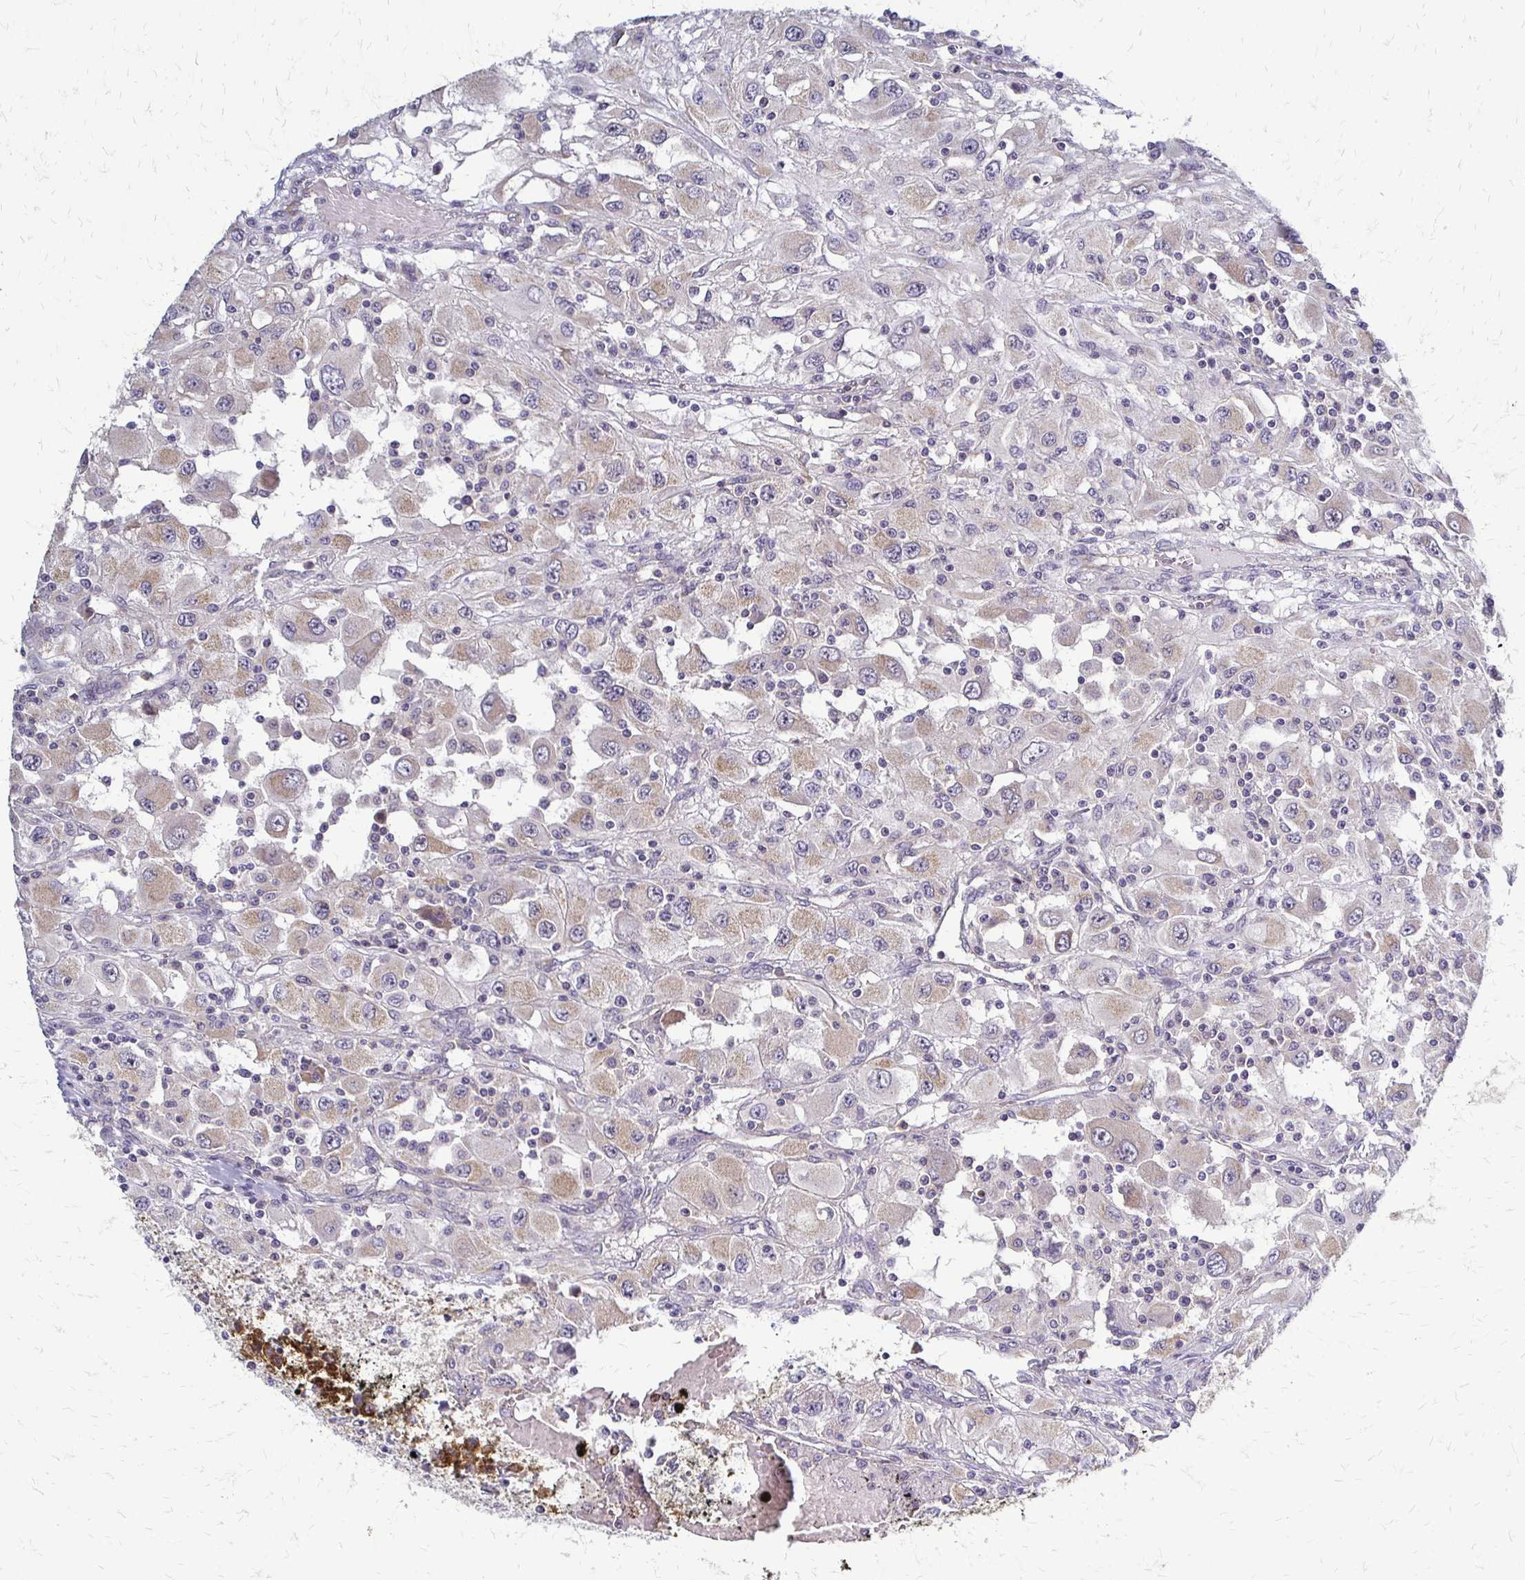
{"staining": {"intensity": "weak", "quantity": ">75%", "location": "cytoplasmic/membranous"}, "tissue": "renal cancer", "cell_type": "Tumor cells", "image_type": "cancer", "snomed": [{"axis": "morphology", "description": "Adenocarcinoma, NOS"}, {"axis": "topography", "description": "Kidney"}], "caption": "Renal cancer stained with a protein marker demonstrates weak staining in tumor cells.", "gene": "SLC9A9", "patient": {"sex": "female", "age": 67}}